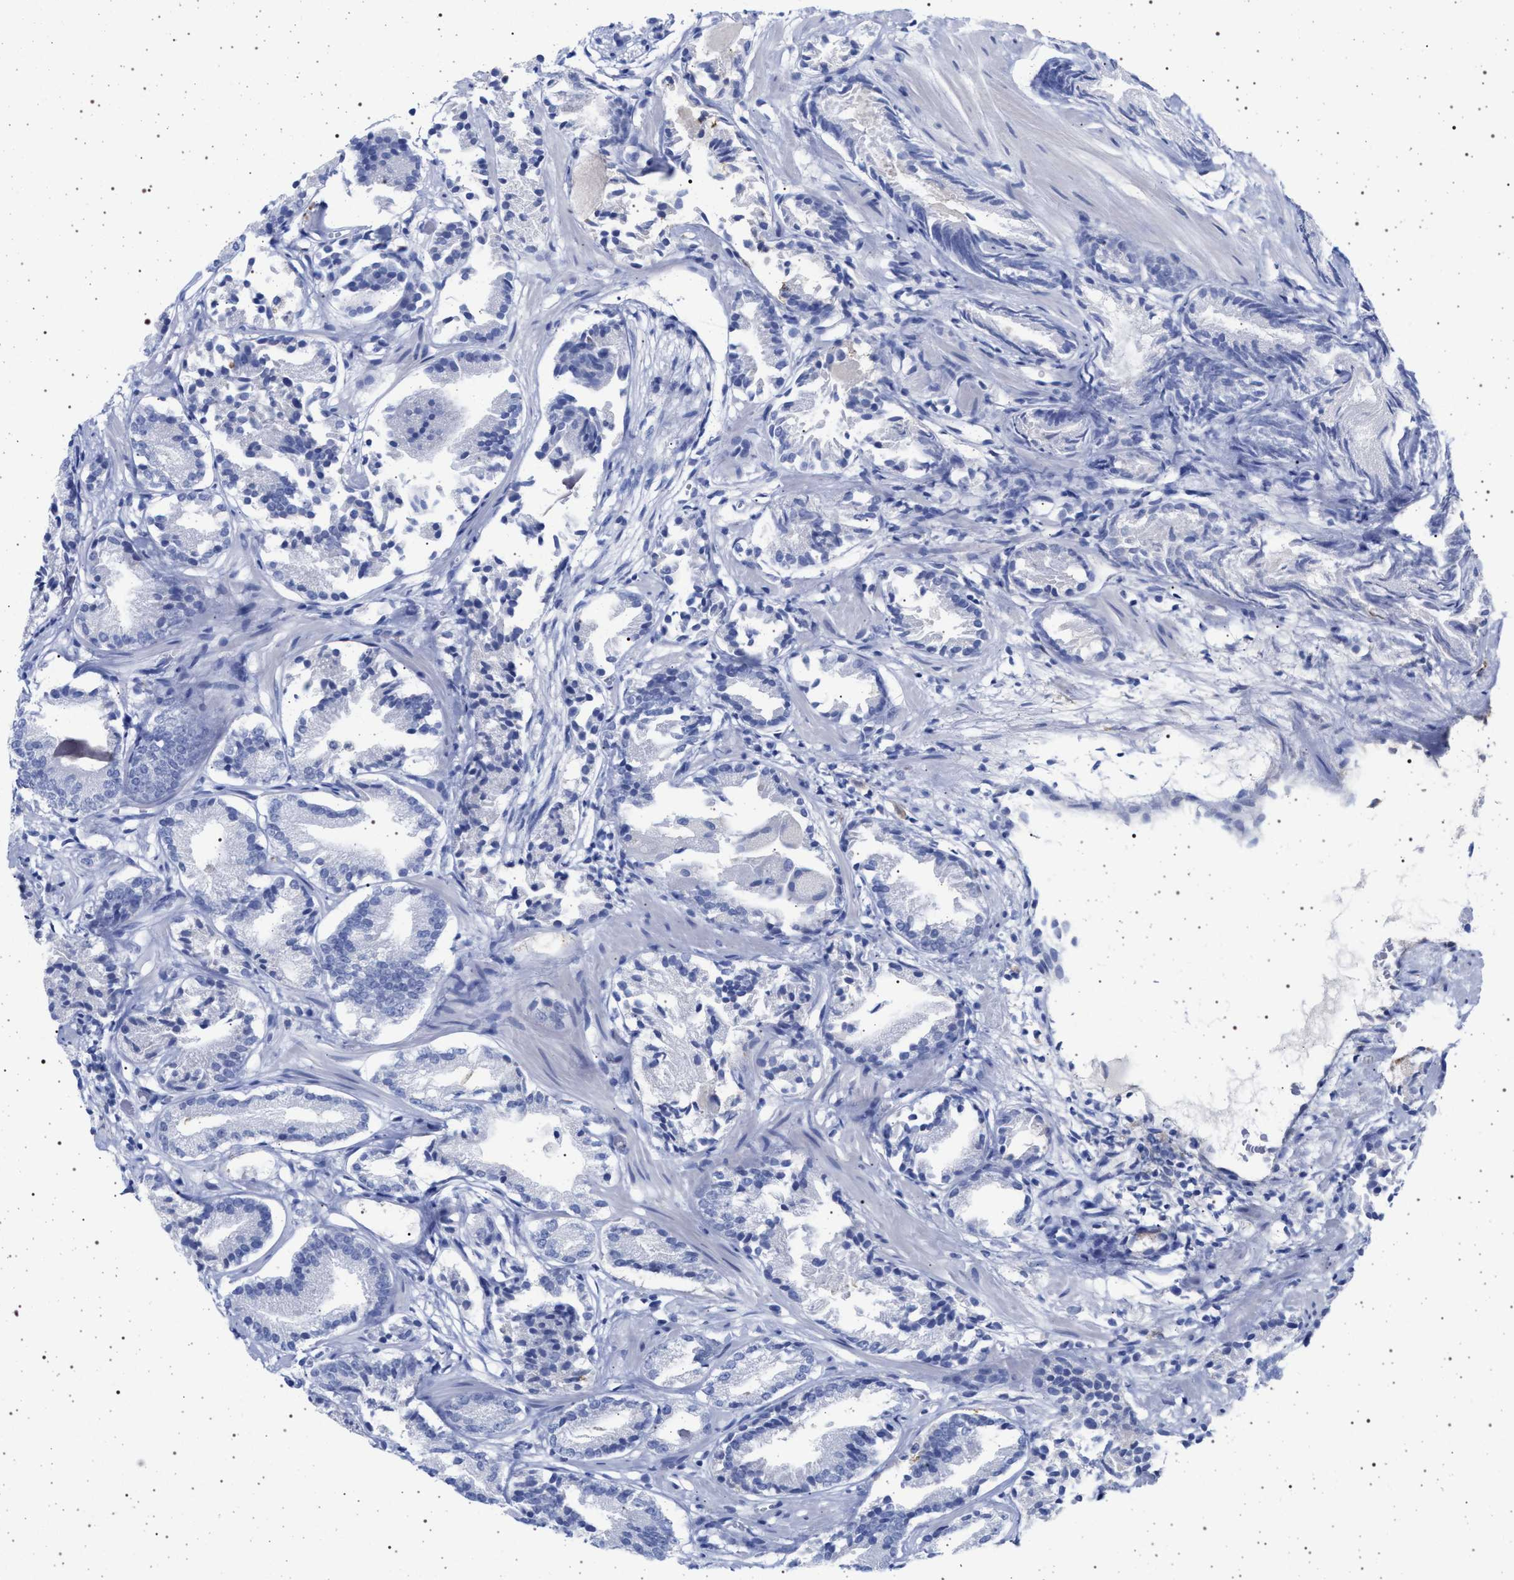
{"staining": {"intensity": "negative", "quantity": "none", "location": "none"}, "tissue": "prostate cancer", "cell_type": "Tumor cells", "image_type": "cancer", "snomed": [{"axis": "morphology", "description": "Adenocarcinoma, Low grade"}, {"axis": "topography", "description": "Prostate"}], "caption": "This is an immunohistochemistry (IHC) histopathology image of human prostate adenocarcinoma (low-grade). There is no expression in tumor cells.", "gene": "PLG", "patient": {"sex": "male", "age": 51}}